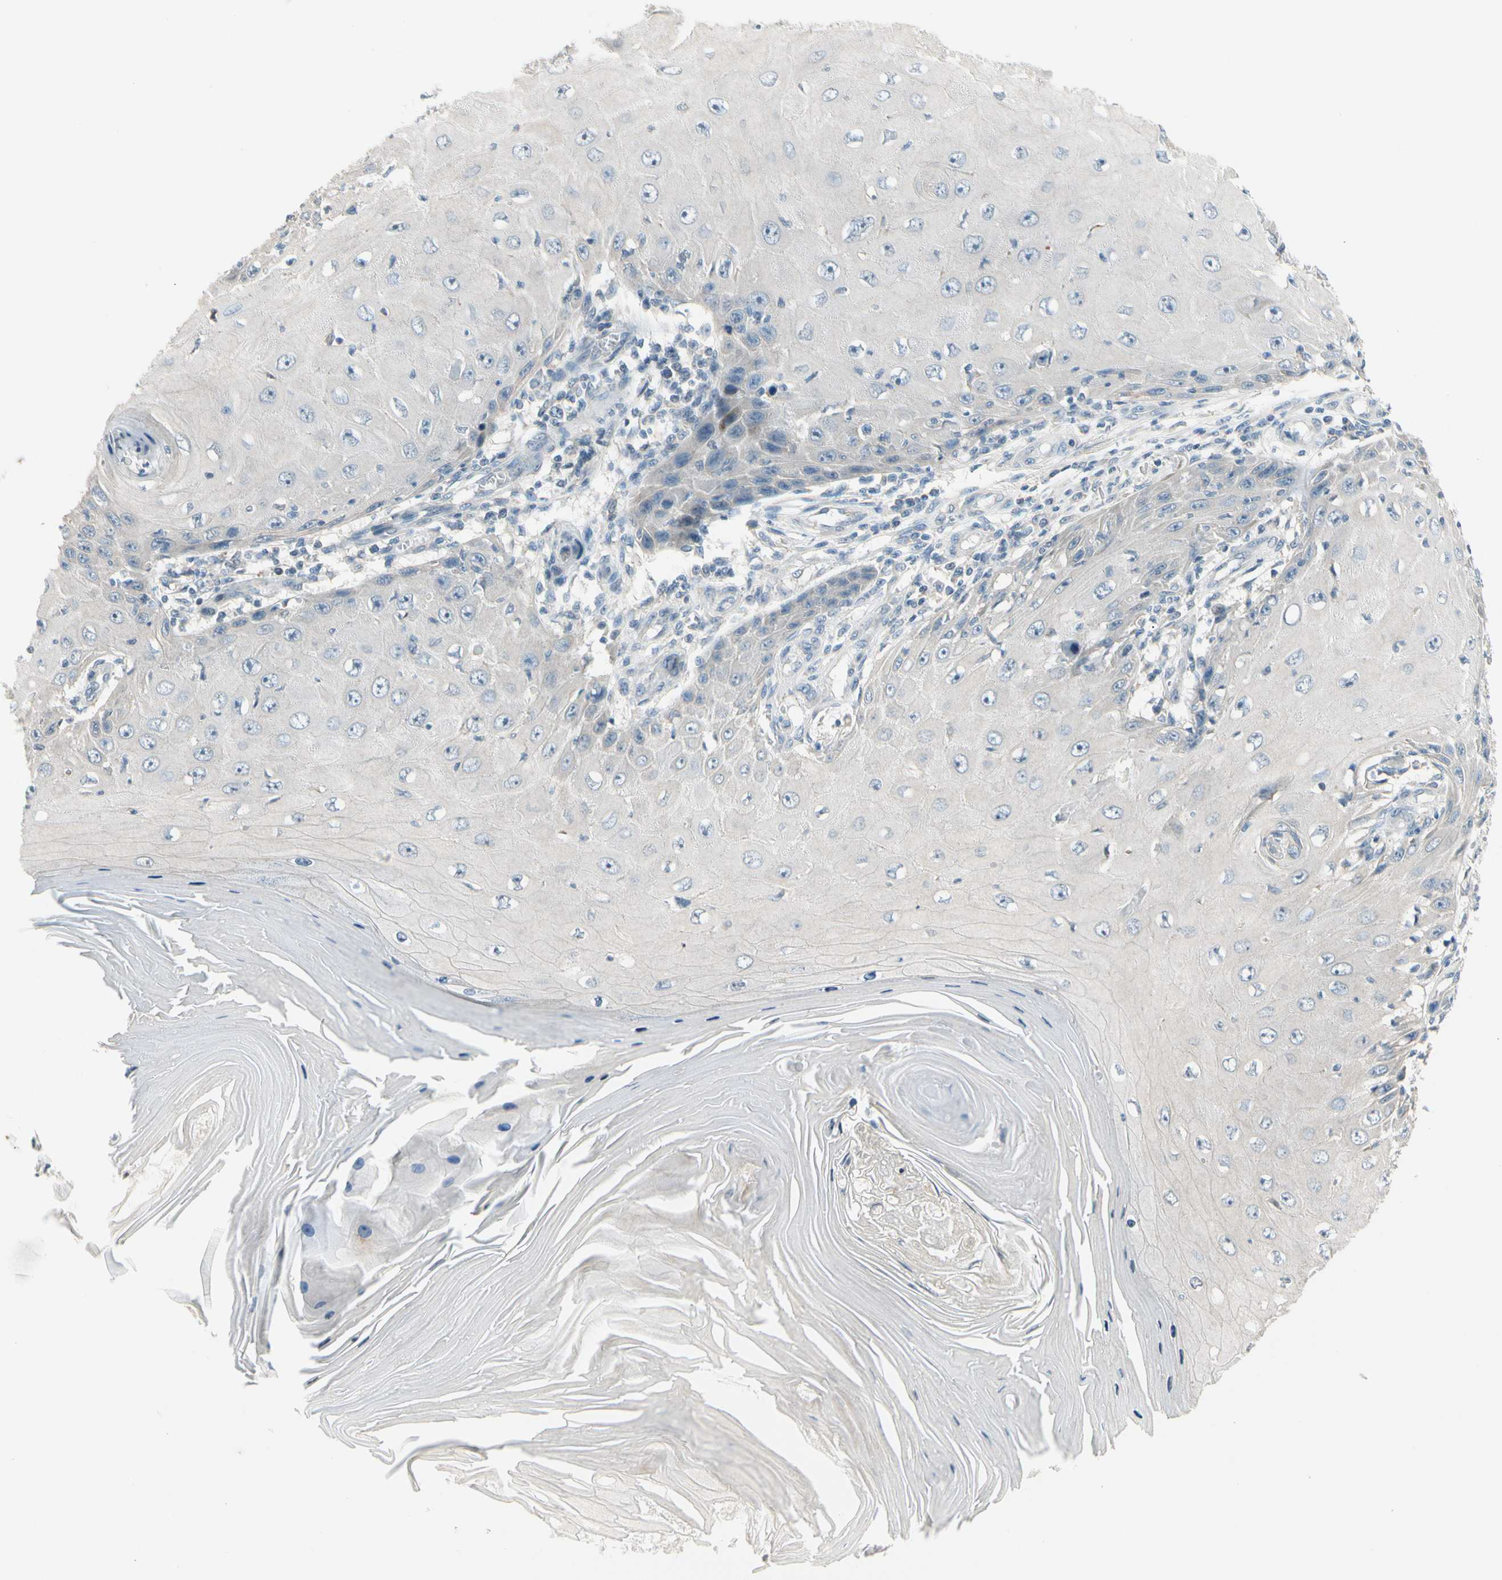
{"staining": {"intensity": "weak", "quantity": "<25%", "location": "cytoplasmic/membranous"}, "tissue": "skin cancer", "cell_type": "Tumor cells", "image_type": "cancer", "snomed": [{"axis": "morphology", "description": "Squamous cell carcinoma, NOS"}, {"axis": "topography", "description": "Skin"}], "caption": "A high-resolution histopathology image shows immunohistochemistry (IHC) staining of skin cancer, which displays no significant positivity in tumor cells.", "gene": "PIP5K1B", "patient": {"sex": "female", "age": 73}}